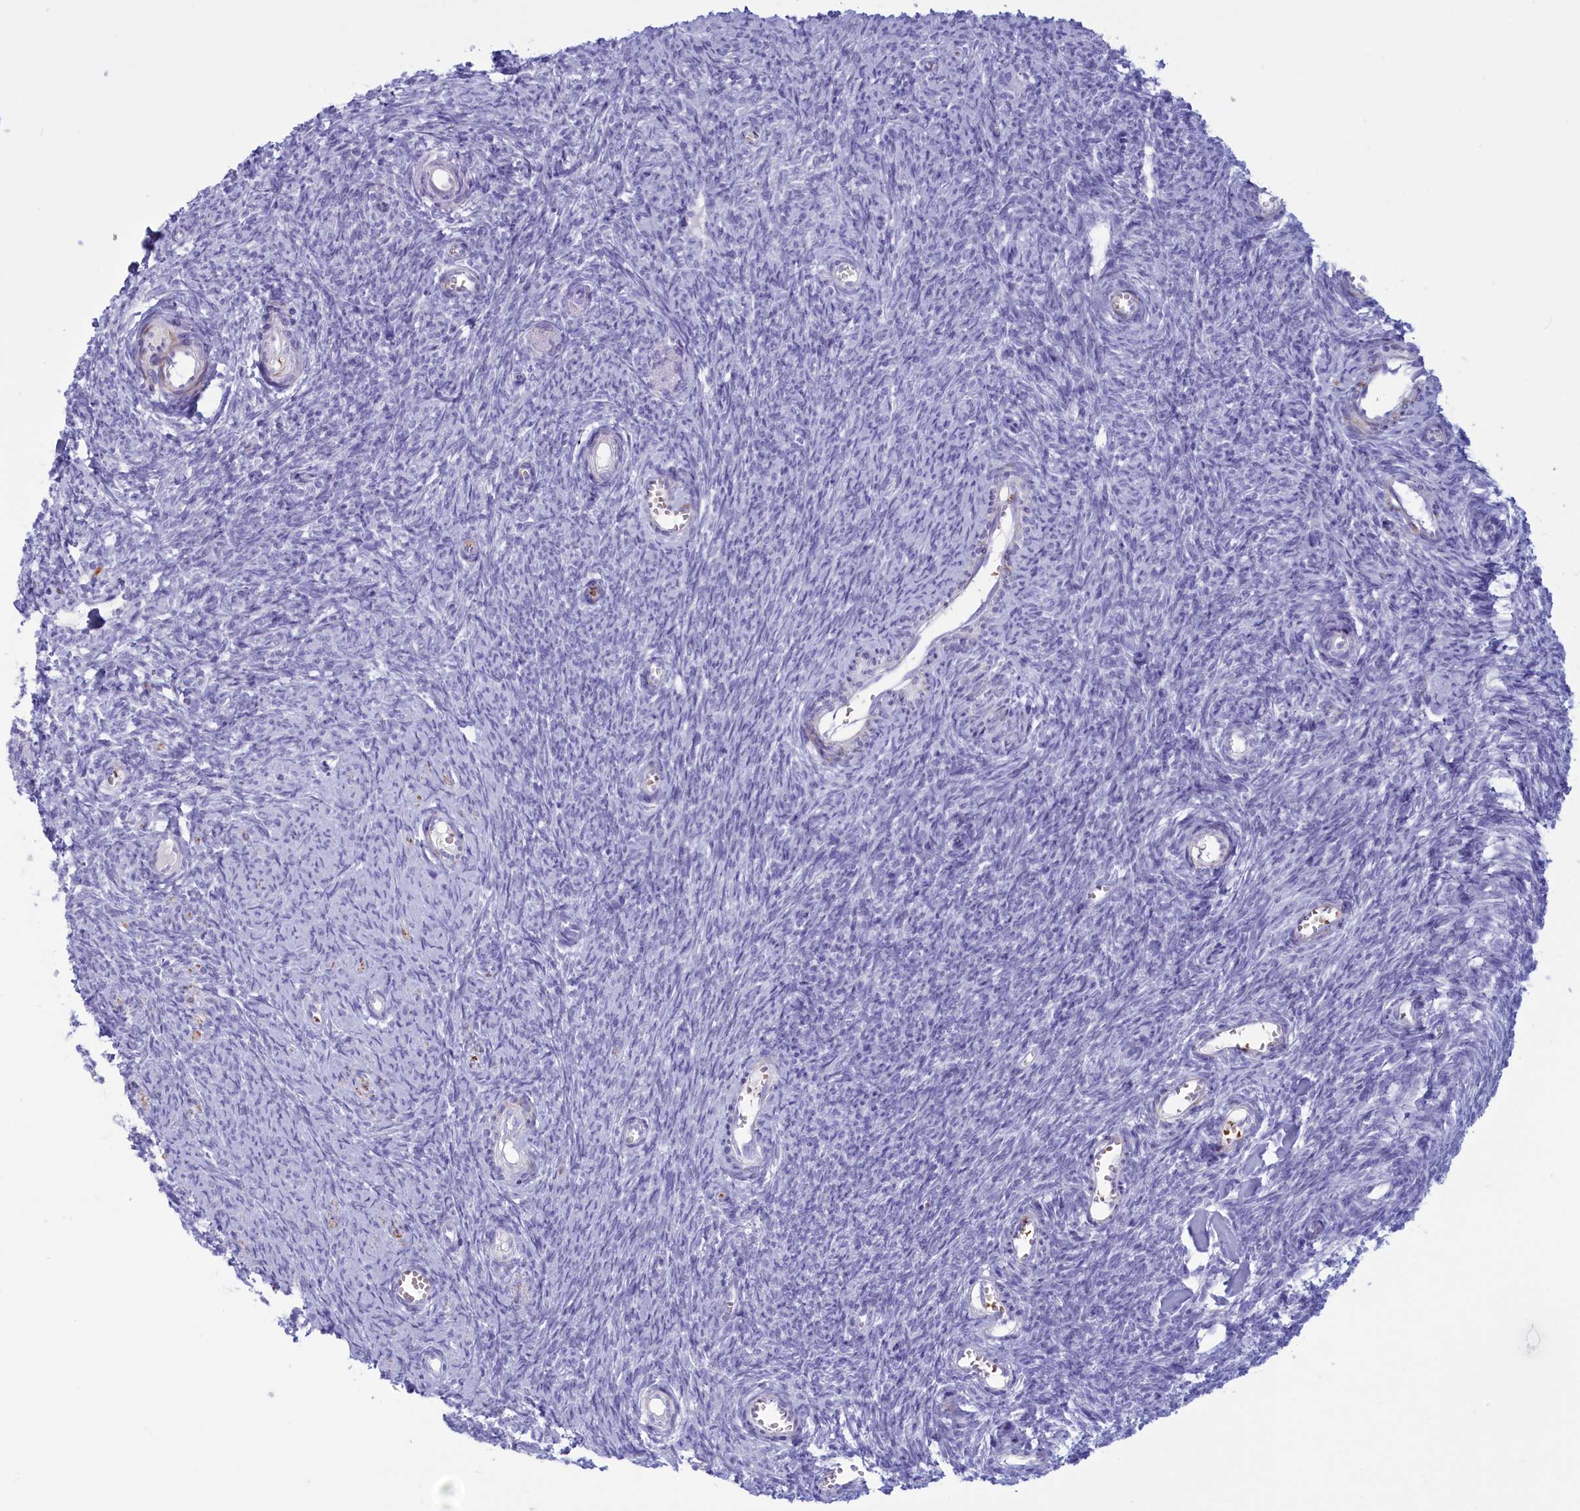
{"staining": {"intensity": "negative", "quantity": "none", "location": "none"}, "tissue": "ovary", "cell_type": "Ovarian stroma cells", "image_type": "normal", "snomed": [{"axis": "morphology", "description": "Normal tissue, NOS"}, {"axis": "topography", "description": "Ovary"}], "caption": "Immunohistochemistry of benign human ovary demonstrates no staining in ovarian stroma cells. (Stains: DAB IHC with hematoxylin counter stain, Microscopy: brightfield microscopy at high magnification).", "gene": "GAPDHS", "patient": {"sex": "female", "age": 44}}